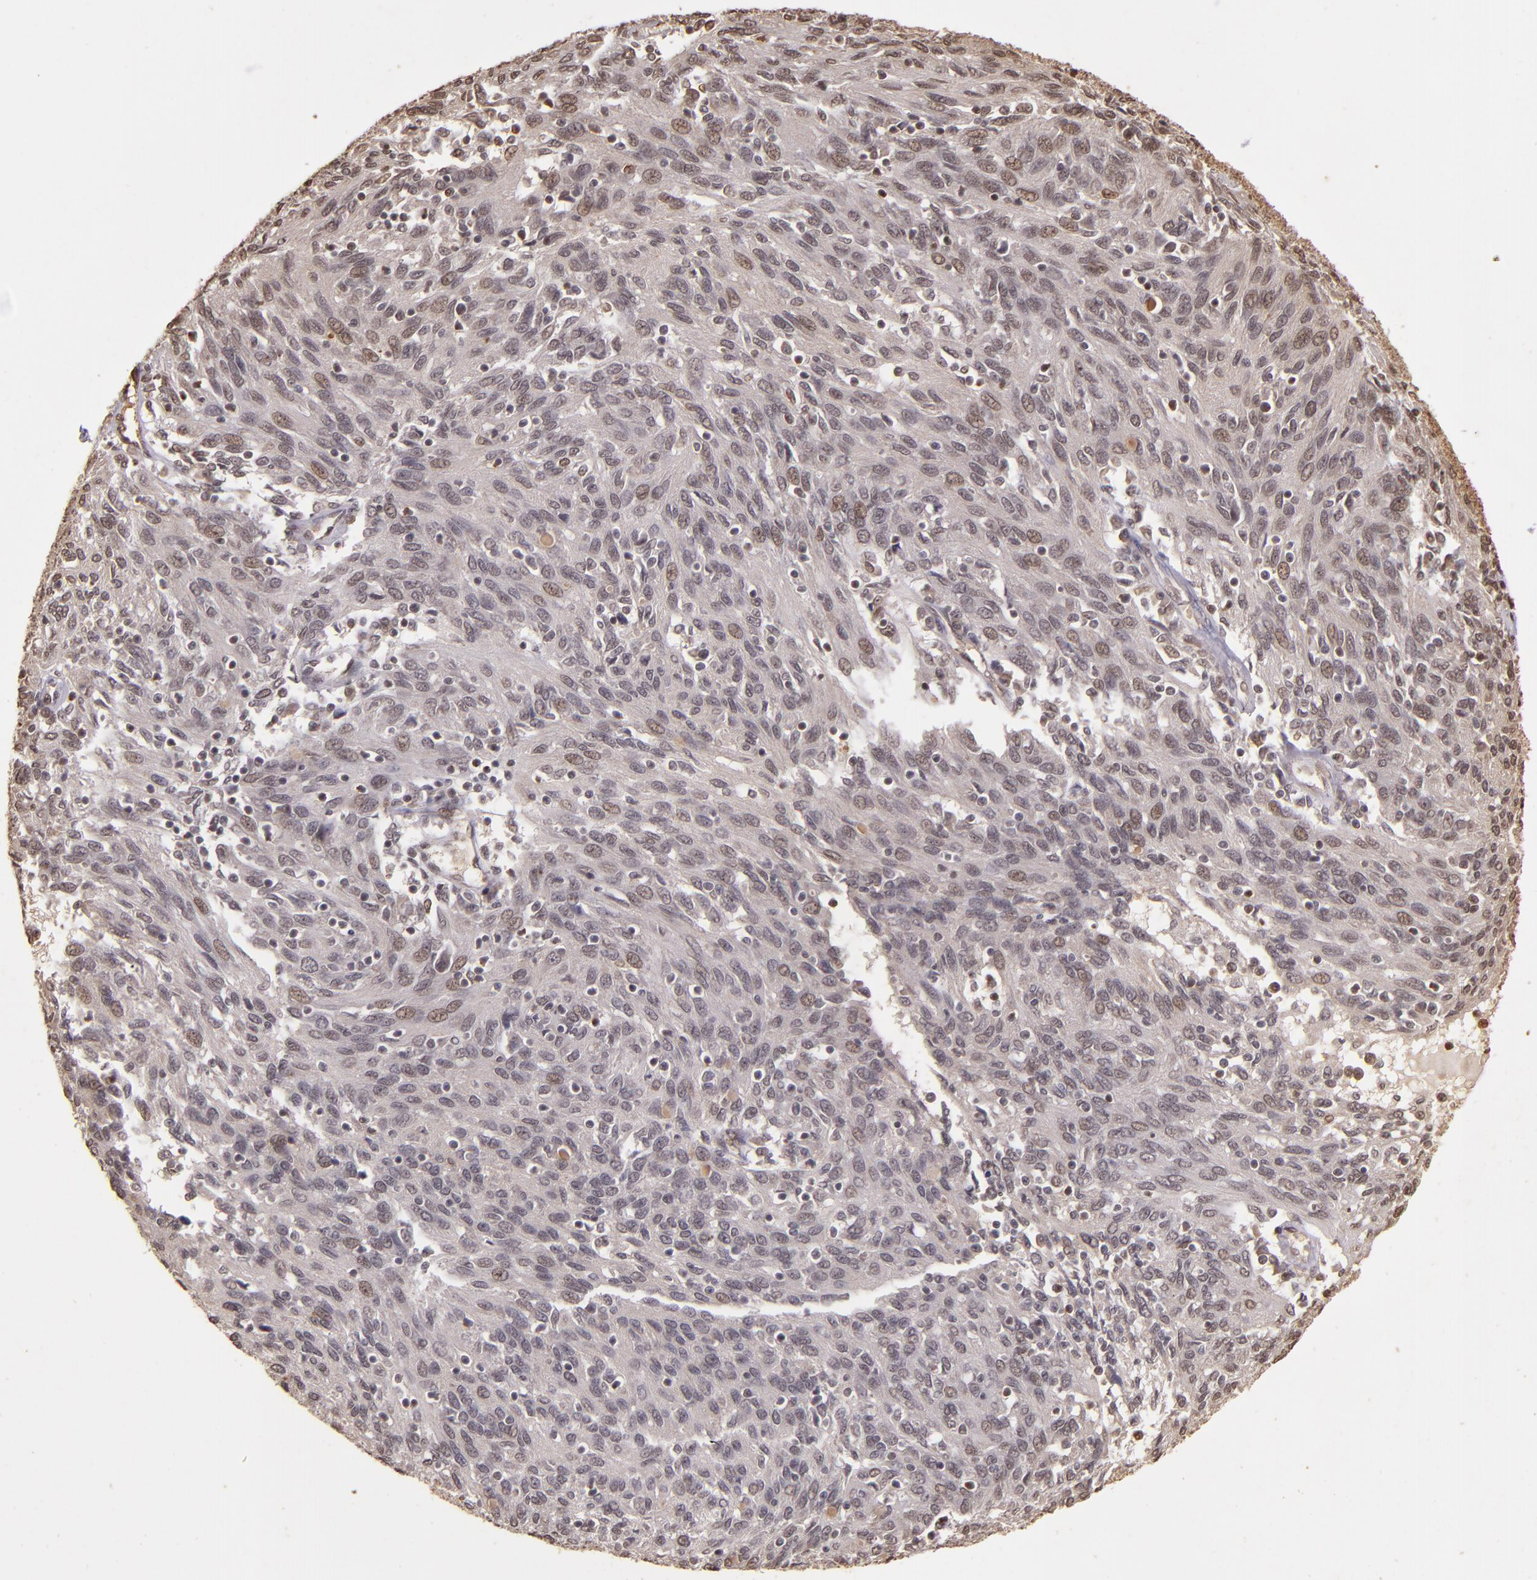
{"staining": {"intensity": "weak", "quantity": ">75%", "location": "cytoplasmic/membranous,nuclear"}, "tissue": "ovarian cancer", "cell_type": "Tumor cells", "image_type": "cancer", "snomed": [{"axis": "morphology", "description": "Carcinoma, endometroid"}, {"axis": "topography", "description": "Ovary"}], "caption": "This histopathology image exhibits immunohistochemistry staining of ovarian cancer (endometroid carcinoma), with low weak cytoplasmic/membranous and nuclear expression in approximately >75% of tumor cells.", "gene": "CUL1", "patient": {"sex": "female", "age": 50}}